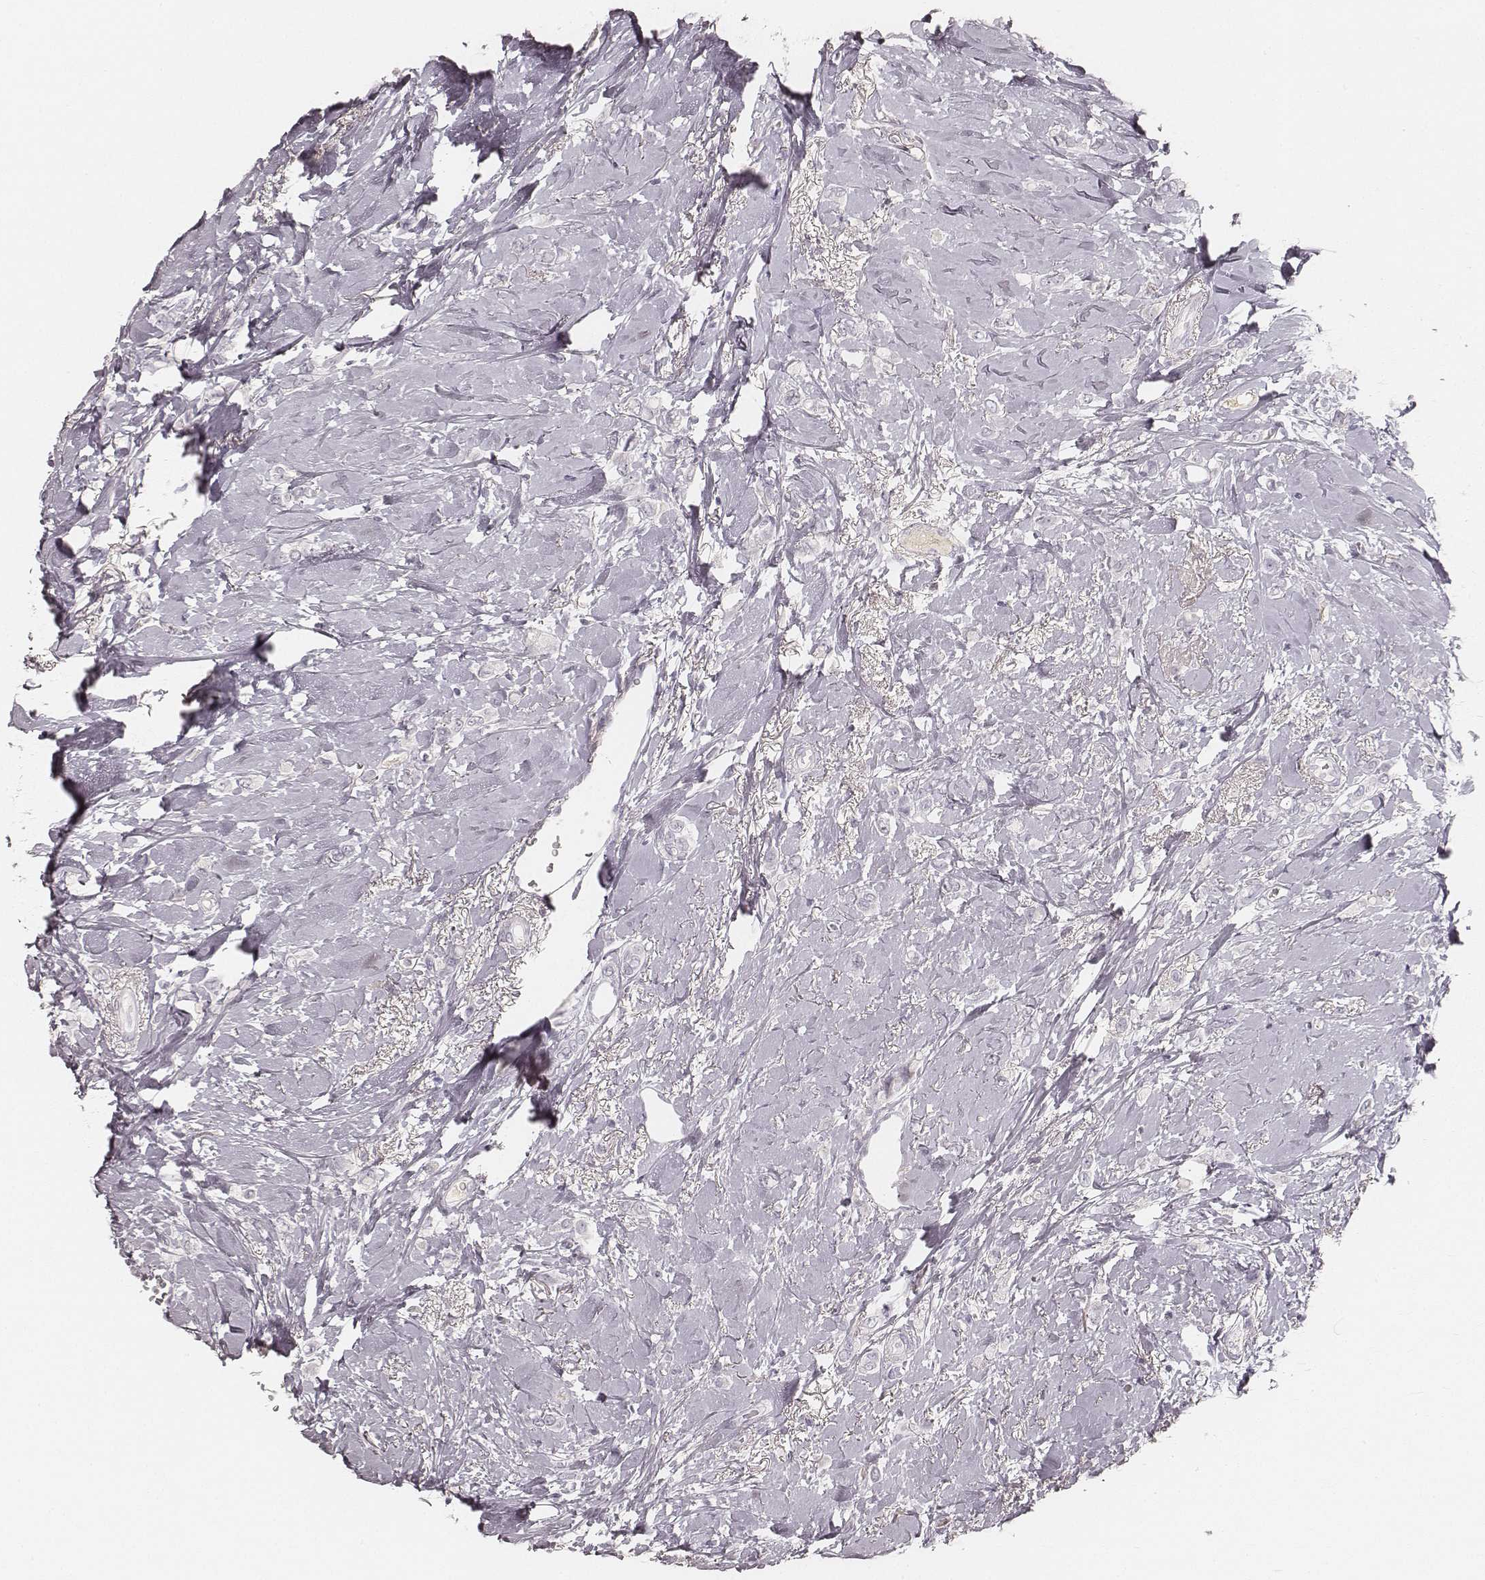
{"staining": {"intensity": "negative", "quantity": "none", "location": "none"}, "tissue": "breast cancer", "cell_type": "Tumor cells", "image_type": "cancer", "snomed": [{"axis": "morphology", "description": "Lobular carcinoma"}, {"axis": "topography", "description": "Breast"}], "caption": "This is an IHC micrograph of human breast cancer (lobular carcinoma). There is no staining in tumor cells.", "gene": "KRT31", "patient": {"sex": "female", "age": 66}}